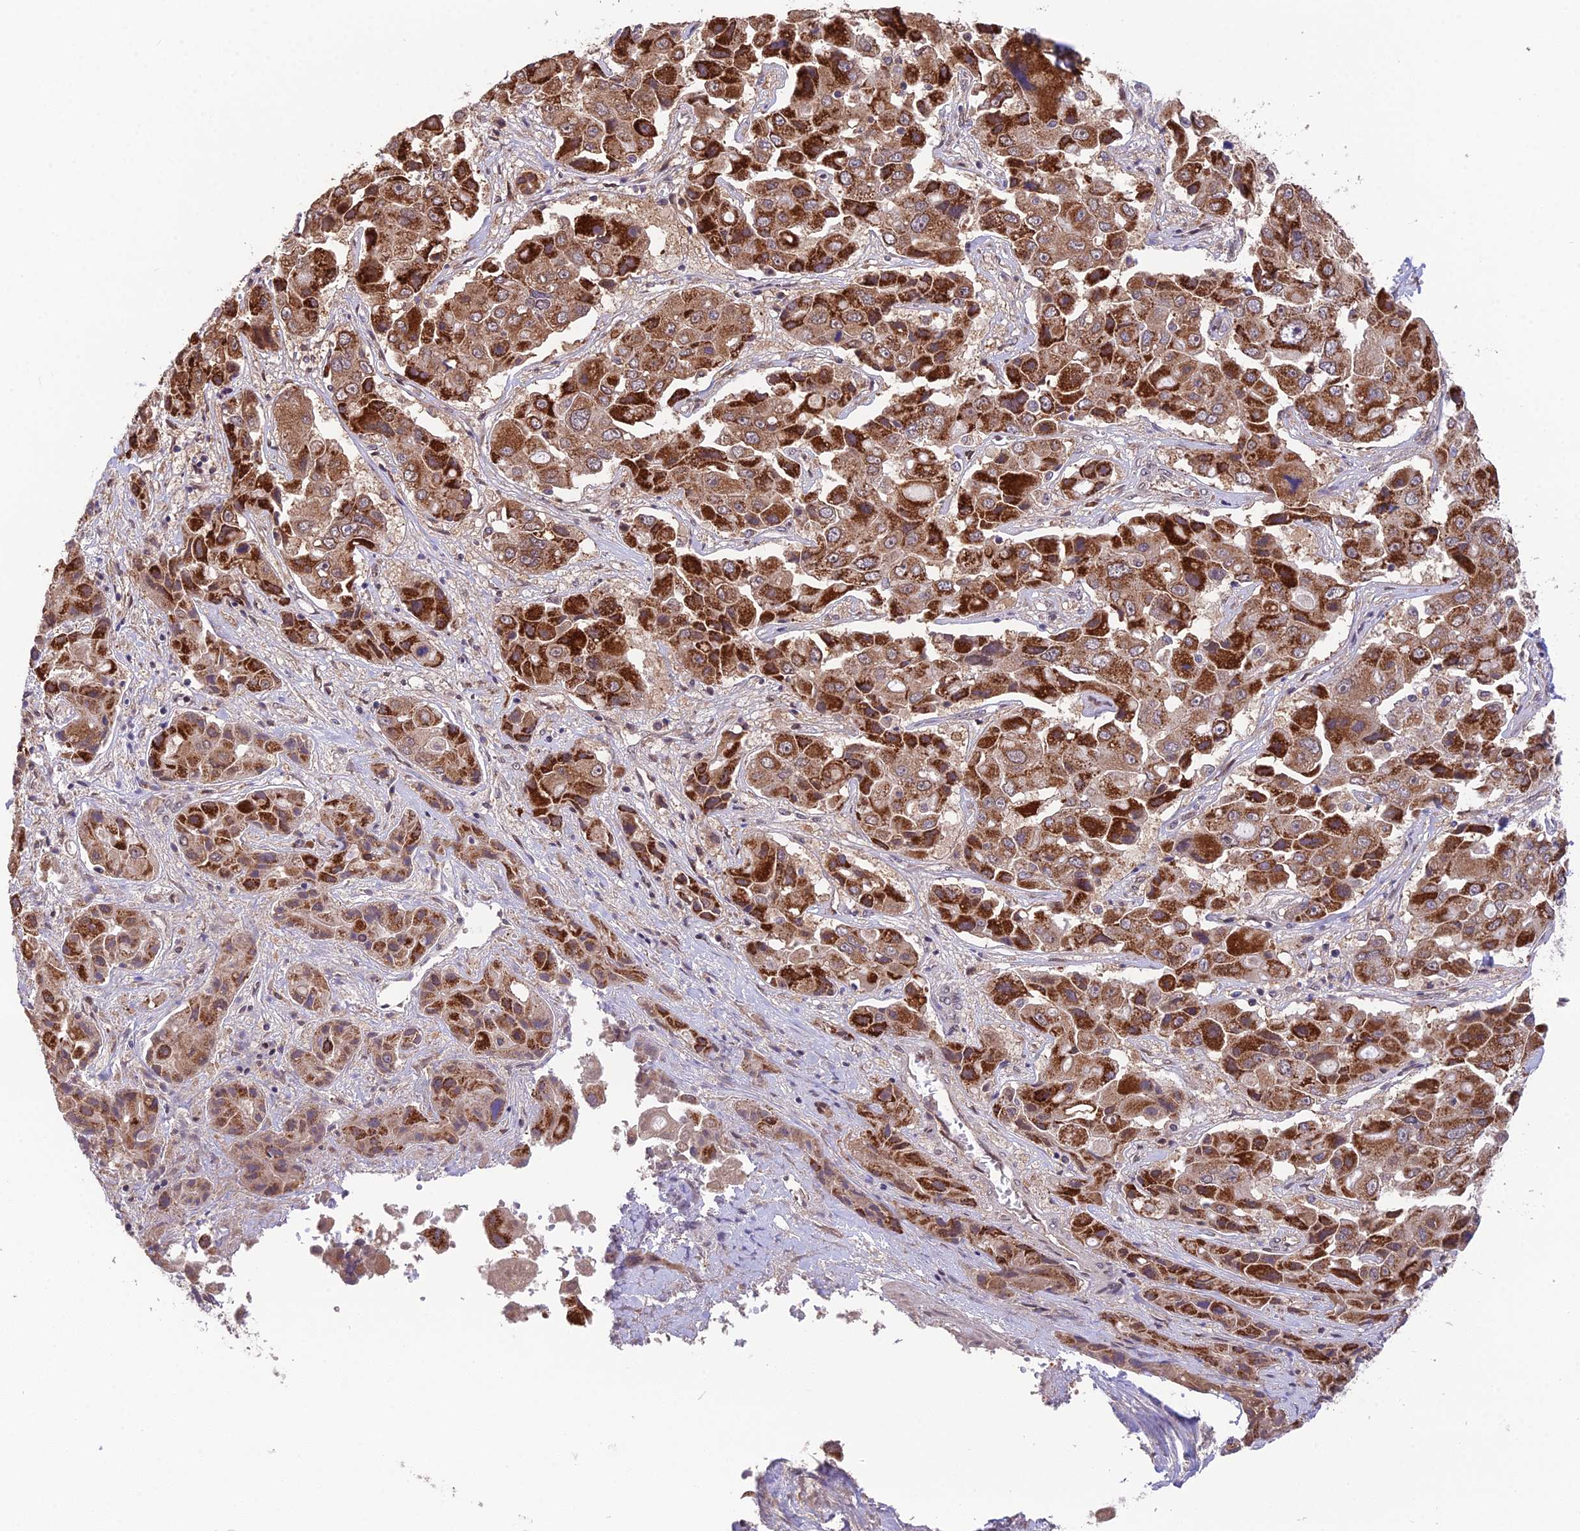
{"staining": {"intensity": "strong", "quantity": ">75%", "location": "cytoplasmic/membranous"}, "tissue": "liver cancer", "cell_type": "Tumor cells", "image_type": "cancer", "snomed": [{"axis": "morphology", "description": "Cholangiocarcinoma"}, {"axis": "topography", "description": "Liver"}], "caption": "Cholangiocarcinoma (liver) stained with DAB immunohistochemistry (IHC) displays high levels of strong cytoplasmic/membranous expression in about >75% of tumor cells. (Stains: DAB in brown, nuclei in blue, Microscopy: brightfield microscopy at high magnification).", "gene": "CYP2R1", "patient": {"sex": "male", "age": 67}}